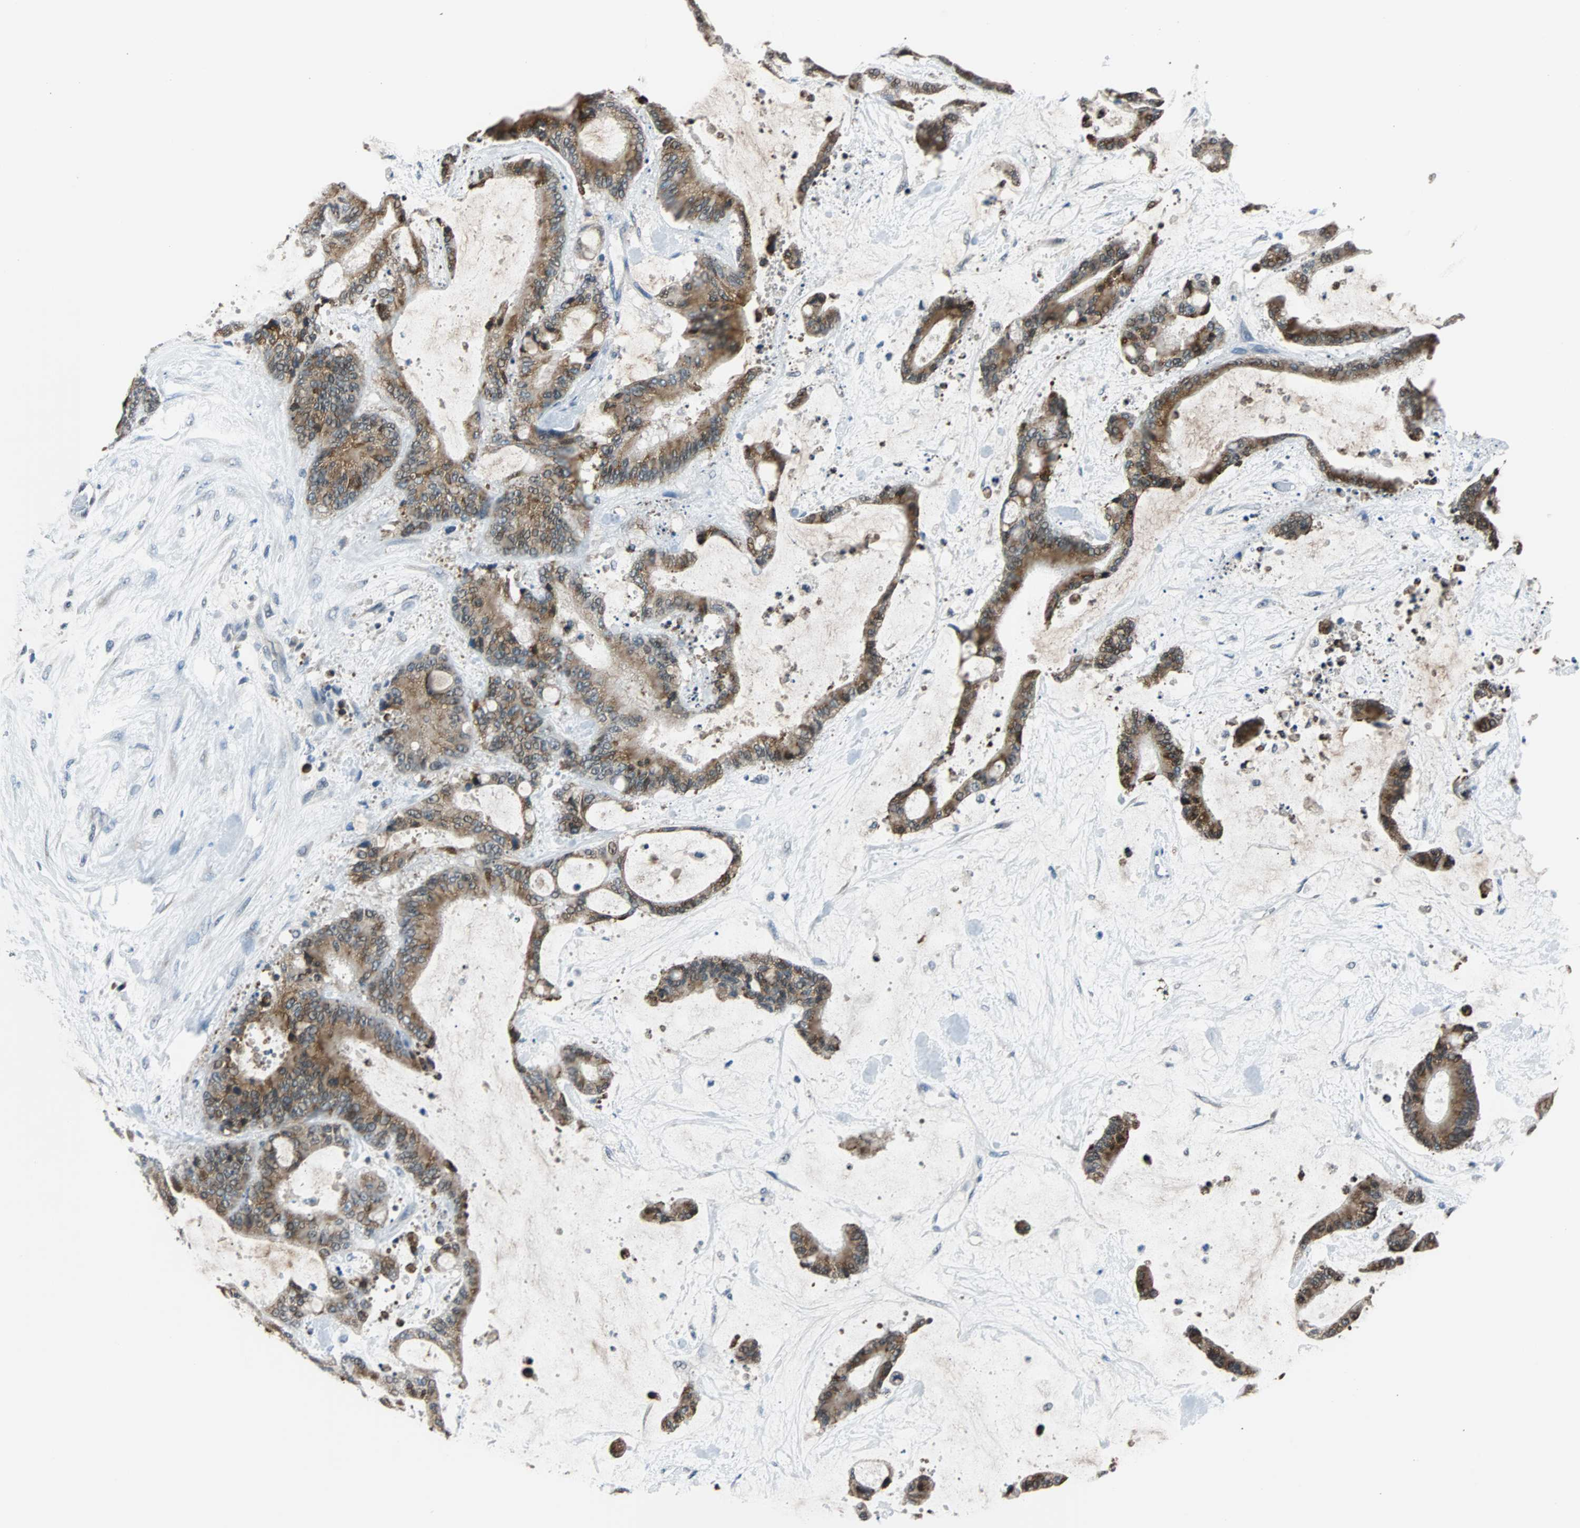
{"staining": {"intensity": "moderate", "quantity": ">75%", "location": "cytoplasmic/membranous"}, "tissue": "liver cancer", "cell_type": "Tumor cells", "image_type": "cancer", "snomed": [{"axis": "morphology", "description": "Cholangiocarcinoma"}, {"axis": "topography", "description": "Liver"}], "caption": "Immunohistochemical staining of liver cholangiocarcinoma reveals medium levels of moderate cytoplasmic/membranous expression in approximately >75% of tumor cells.", "gene": "USP28", "patient": {"sex": "female", "age": 73}}